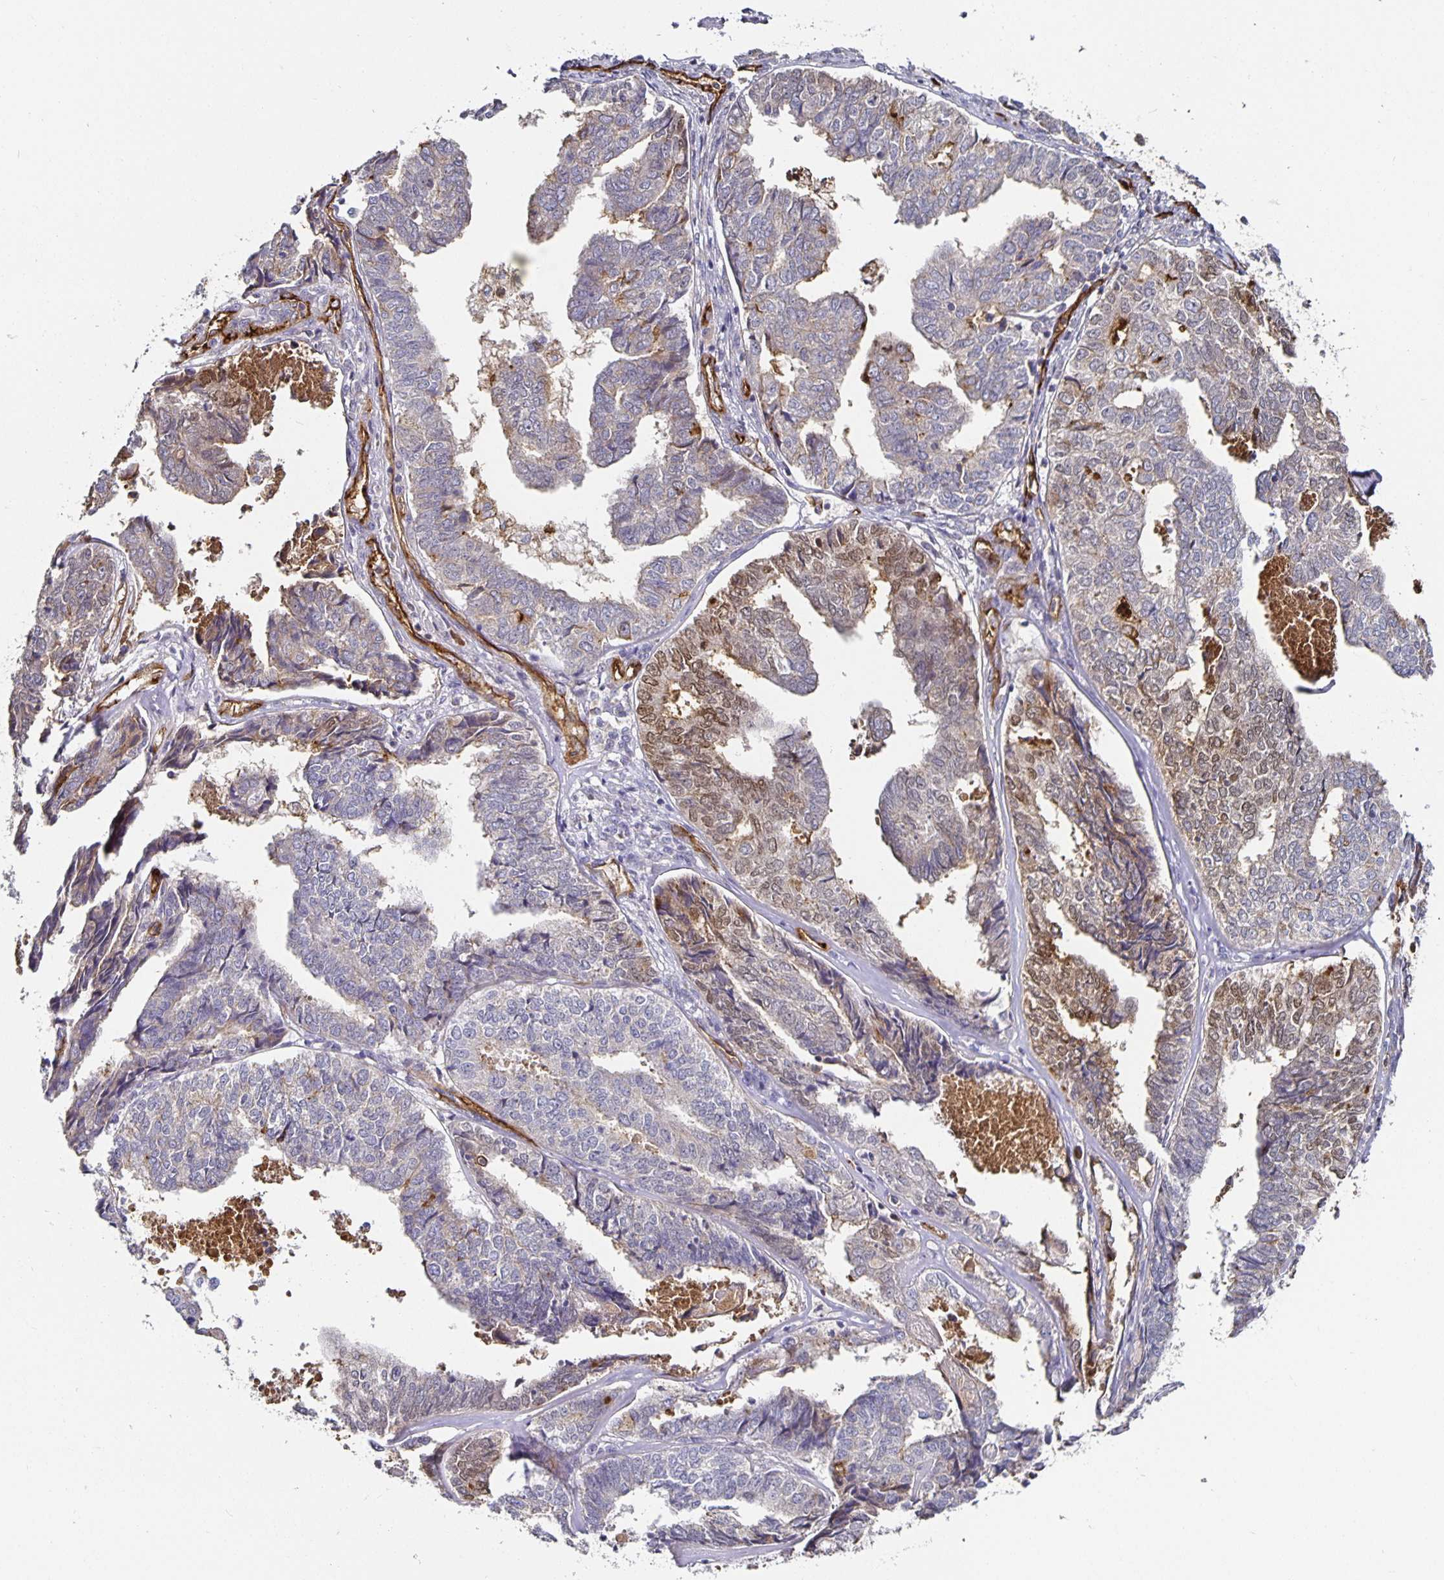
{"staining": {"intensity": "moderate", "quantity": "<25%", "location": "cytoplasmic/membranous"}, "tissue": "endometrial cancer", "cell_type": "Tumor cells", "image_type": "cancer", "snomed": [{"axis": "morphology", "description": "Adenocarcinoma, NOS"}, {"axis": "topography", "description": "Endometrium"}], "caption": "This is a photomicrograph of immunohistochemistry staining of endometrial cancer, which shows moderate expression in the cytoplasmic/membranous of tumor cells.", "gene": "PODXL", "patient": {"sex": "female", "age": 73}}